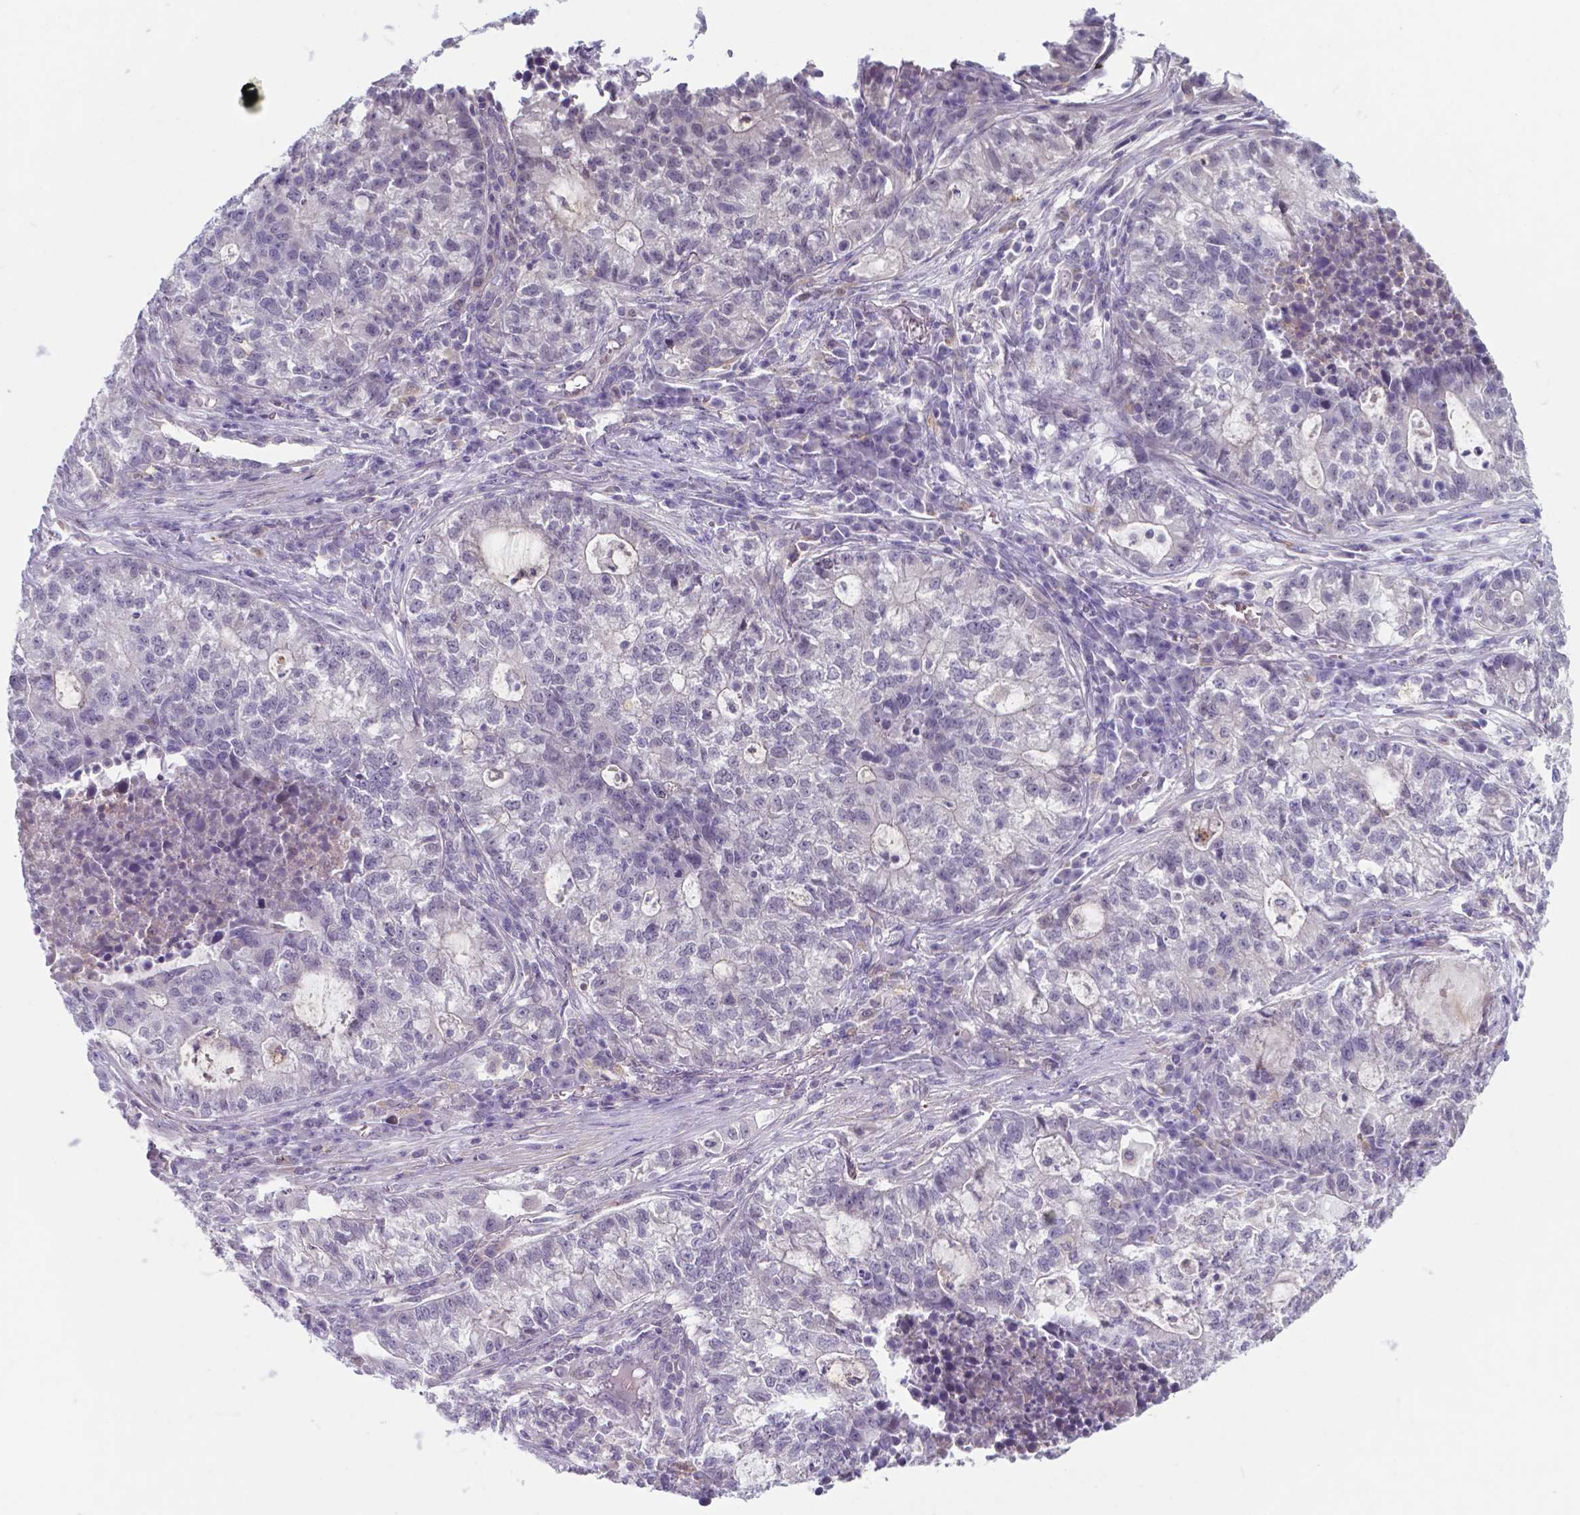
{"staining": {"intensity": "negative", "quantity": "none", "location": "none"}, "tissue": "lung cancer", "cell_type": "Tumor cells", "image_type": "cancer", "snomed": [{"axis": "morphology", "description": "Adenocarcinoma, NOS"}, {"axis": "topography", "description": "Lung"}], "caption": "The micrograph exhibits no staining of tumor cells in lung cancer (adenocarcinoma).", "gene": "AP5B1", "patient": {"sex": "male", "age": 57}}